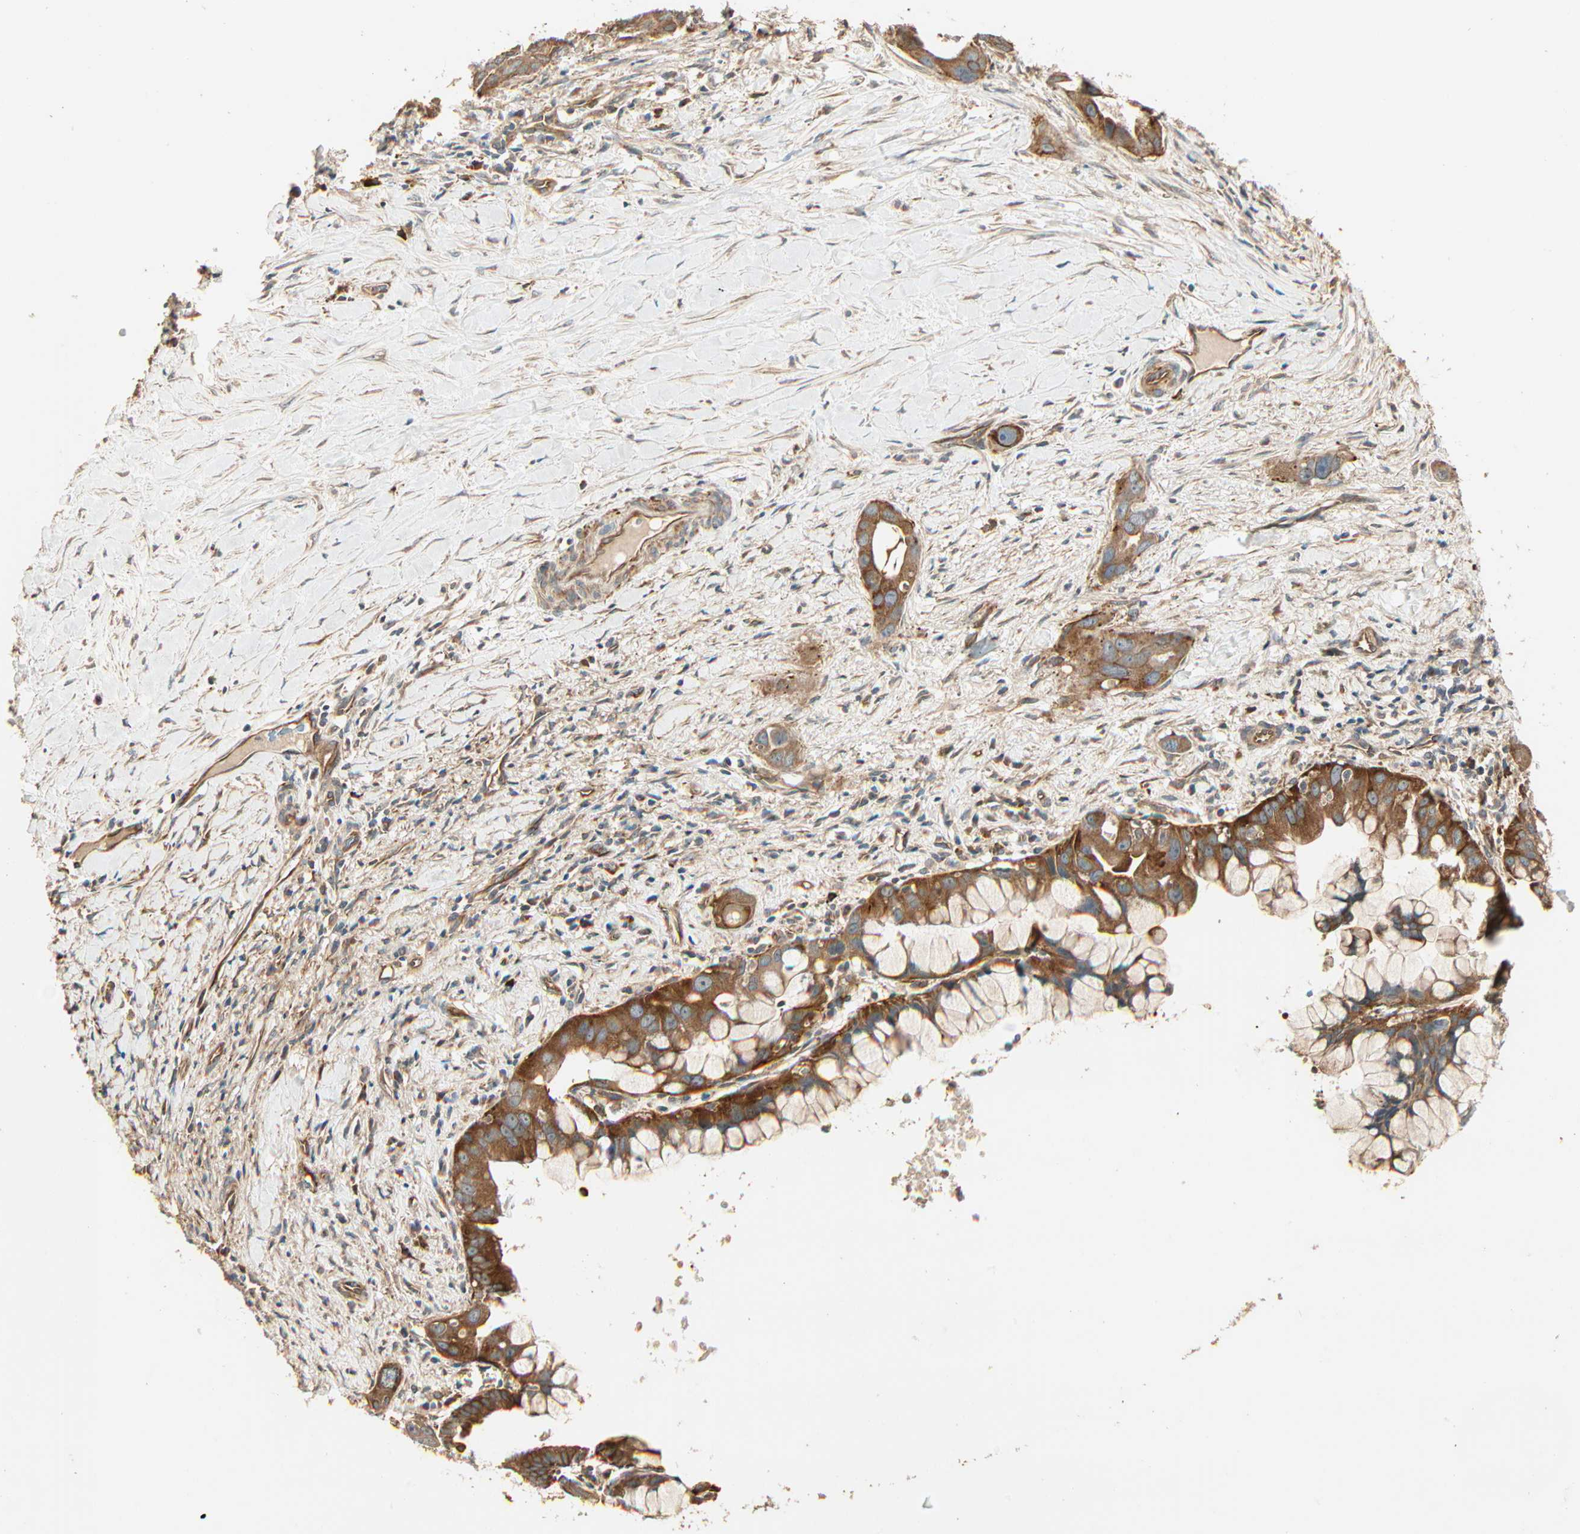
{"staining": {"intensity": "strong", "quantity": ">75%", "location": "cytoplasmic/membranous"}, "tissue": "liver cancer", "cell_type": "Tumor cells", "image_type": "cancer", "snomed": [{"axis": "morphology", "description": "Cholangiocarcinoma"}, {"axis": "topography", "description": "Liver"}], "caption": "Brown immunohistochemical staining in human liver cancer reveals strong cytoplasmic/membranous positivity in about >75% of tumor cells.", "gene": "GALK1", "patient": {"sex": "female", "age": 65}}